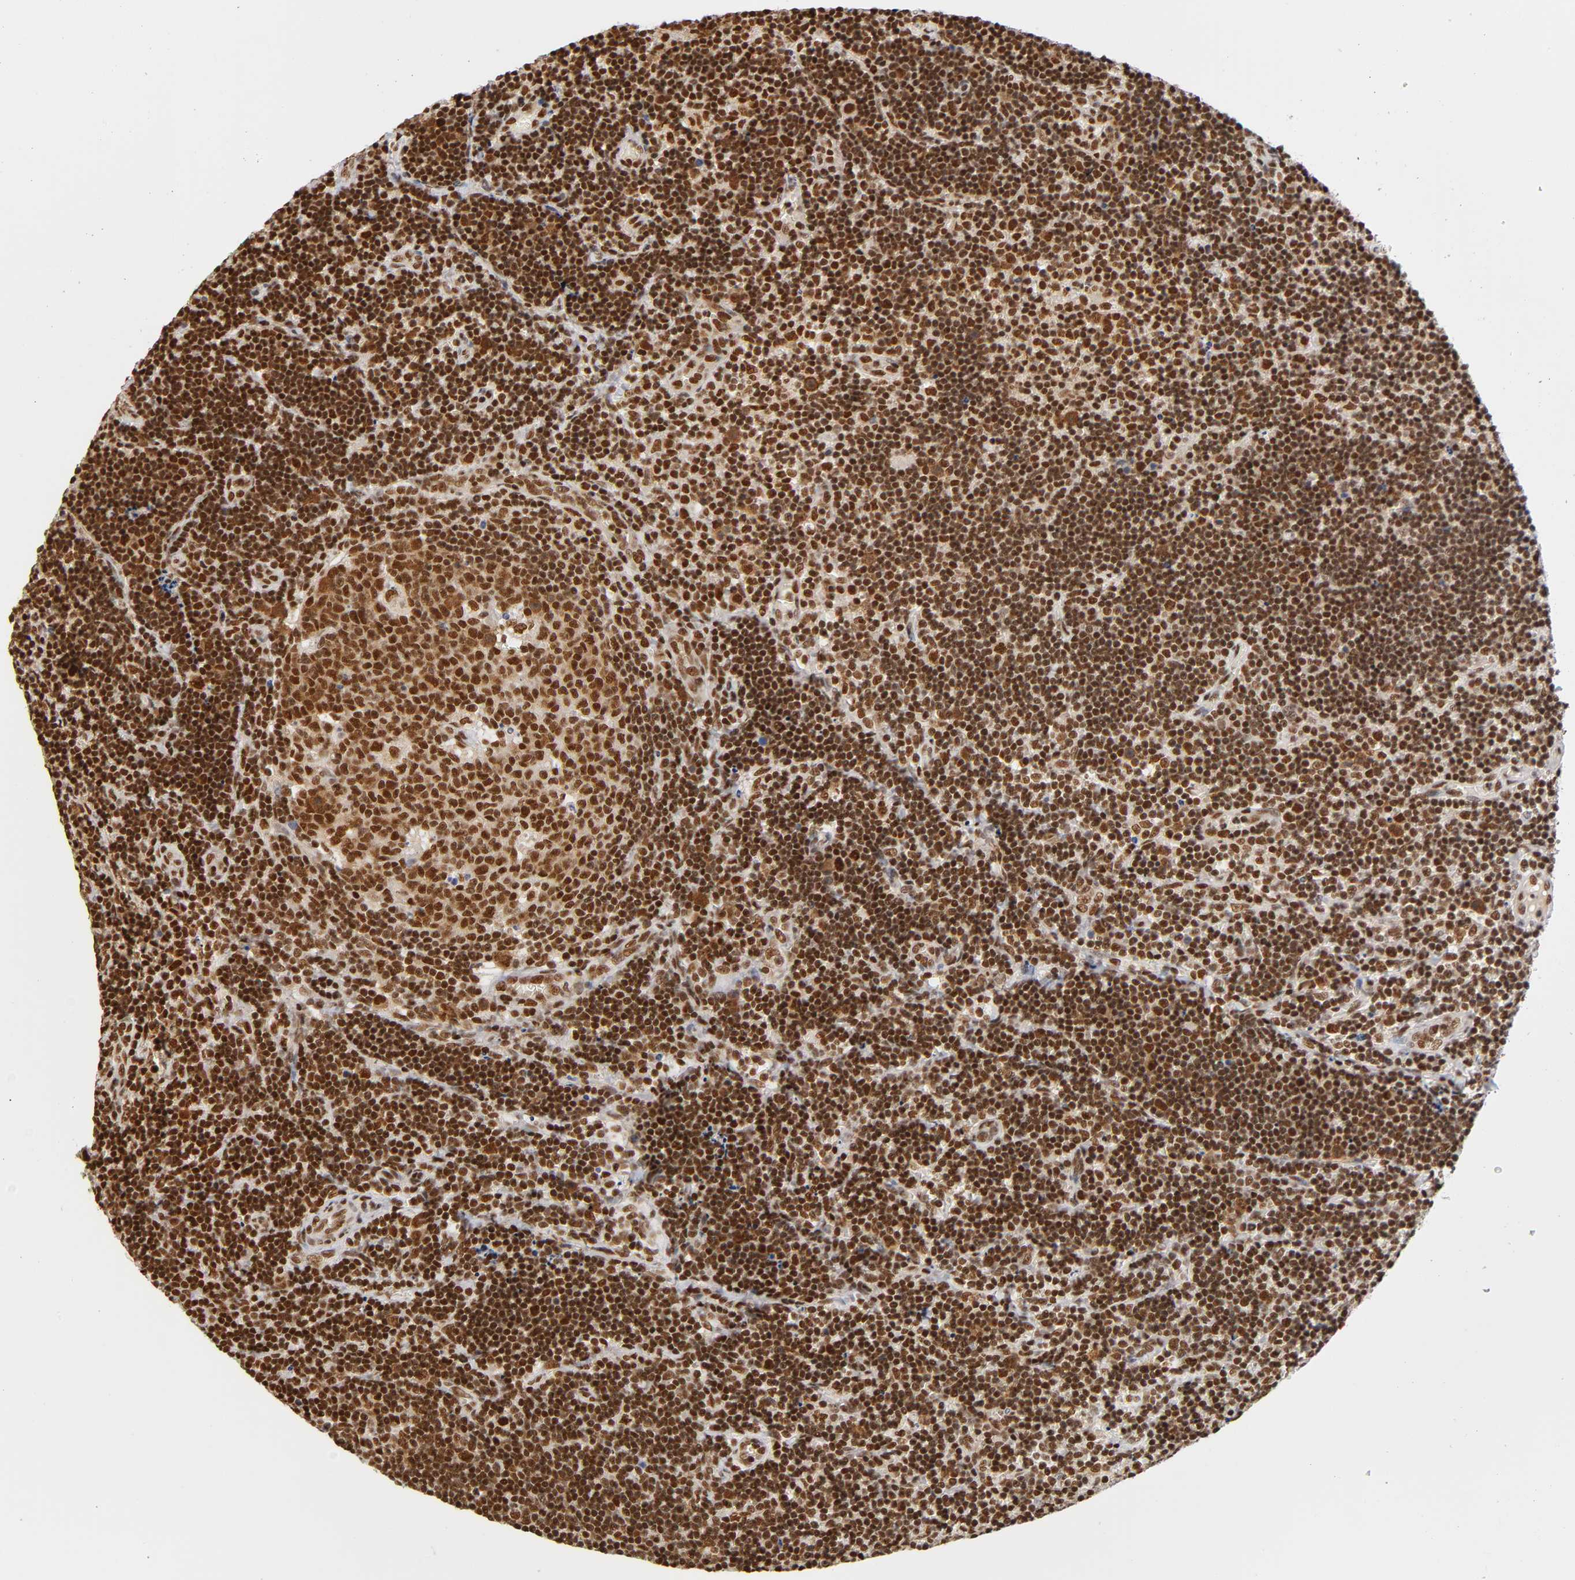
{"staining": {"intensity": "strong", "quantity": ">75%", "location": "nuclear"}, "tissue": "lymph node", "cell_type": "Germinal center cells", "image_type": "normal", "snomed": [{"axis": "morphology", "description": "Normal tissue, NOS"}, {"axis": "topography", "description": "Lymph node"}, {"axis": "topography", "description": "Salivary gland"}], "caption": "About >75% of germinal center cells in benign human lymph node demonstrate strong nuclear protein expression as visualized by brown immunohistochemical staining.", "gene": "ILKAP", "patient": {"sex": "male", "age": 8}}